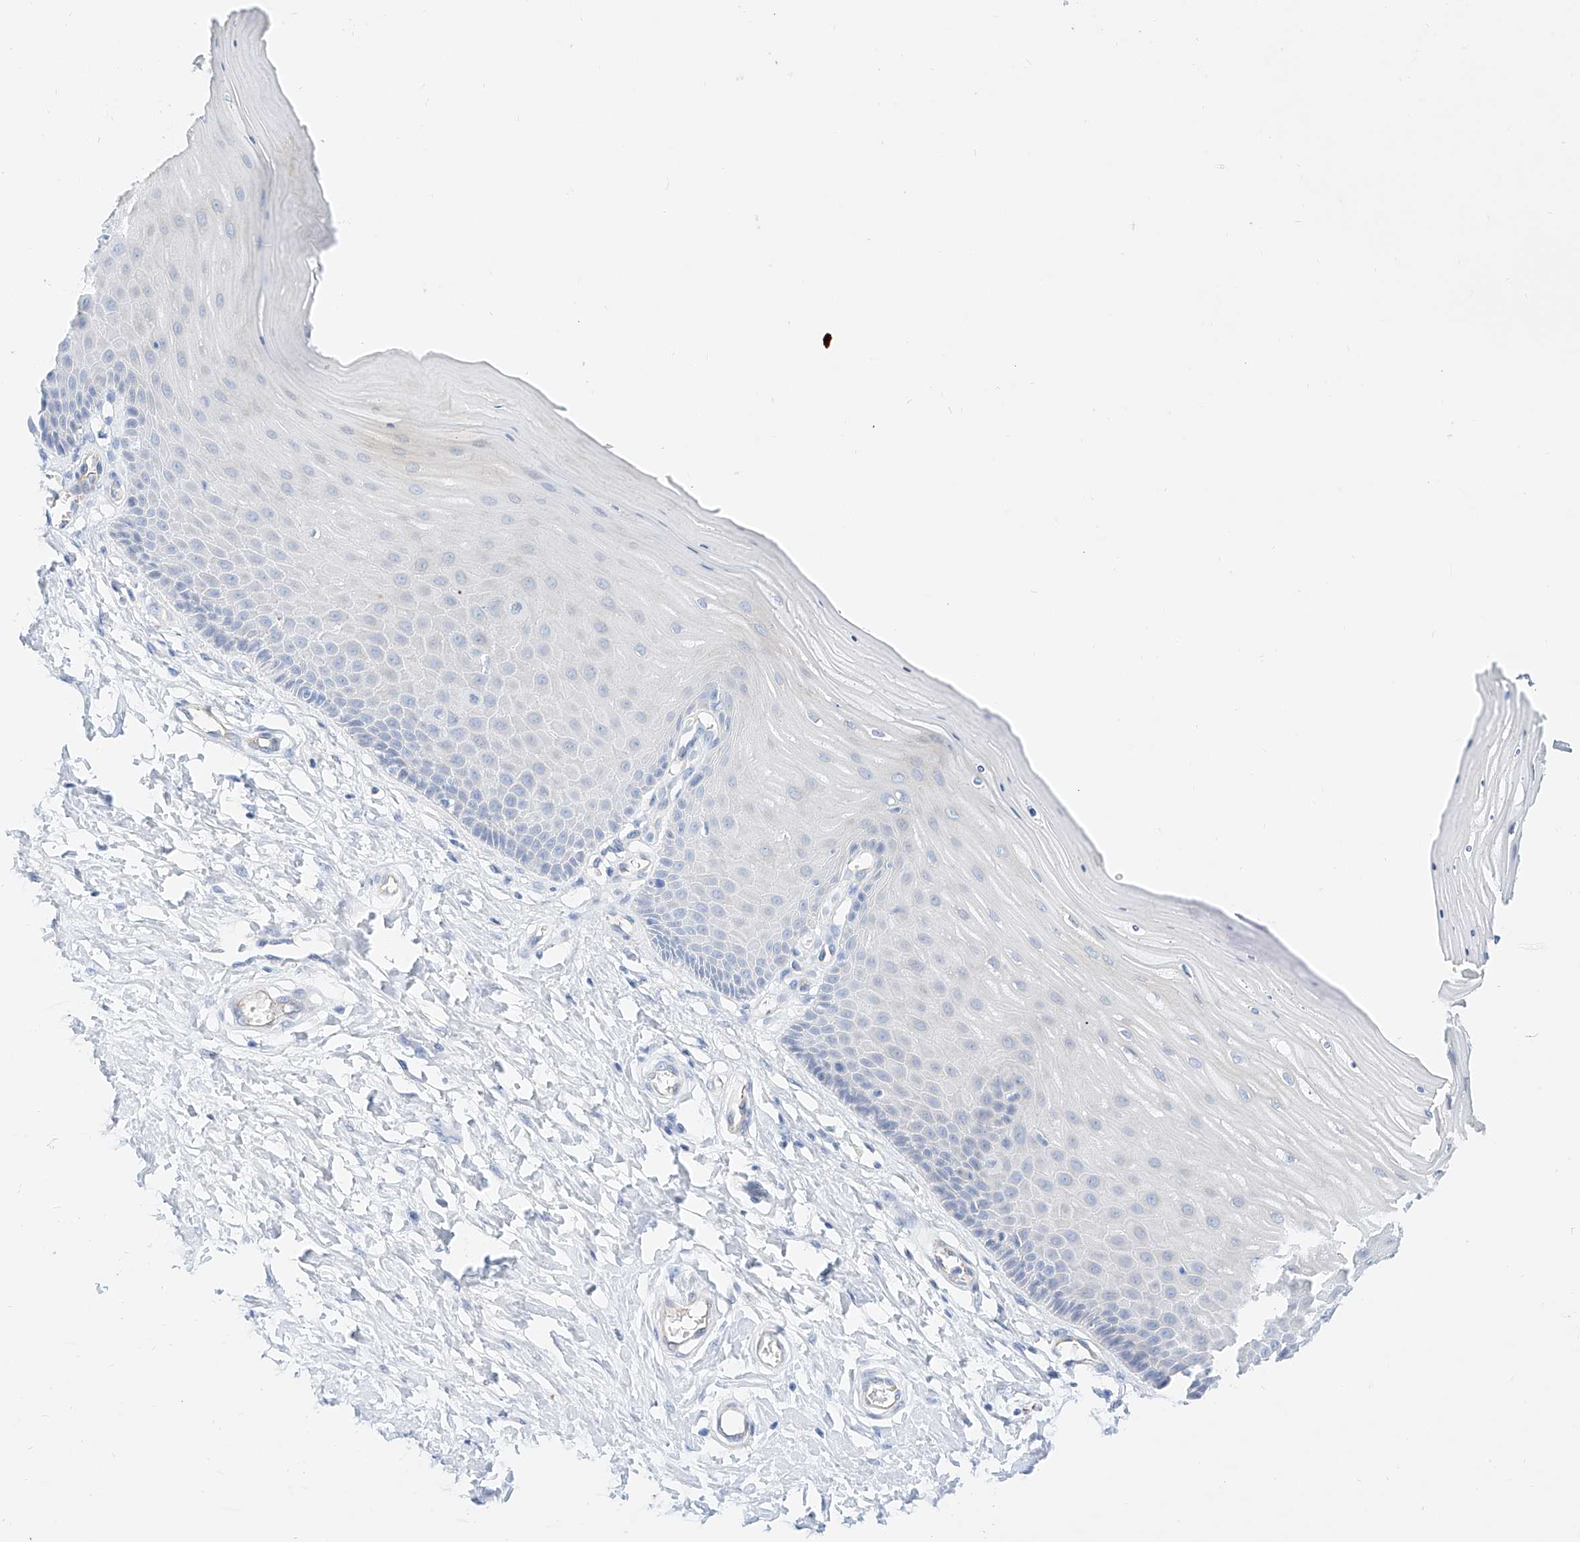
{"staining": {"intensity": "weak", "quantity": "<25%", "location": "cytoplasmic/membranous"}, "tissue": "cervix", "cell_type": "Glandular cells", "image_type": "normal", "snomed": [{"axis": "morphology", "description": "Normal tissue, NOS"}, {"axis": "topography", "description": "Cervix"}], "caption": "This is a image of IHC staining of unremarkable cervix, which shows no positivity in glandular cells. (Brightfield microscopy of DAB IHC at high magnification).", "gene": "SBSPON", "patient": {"sex": "female", "age": 55}}